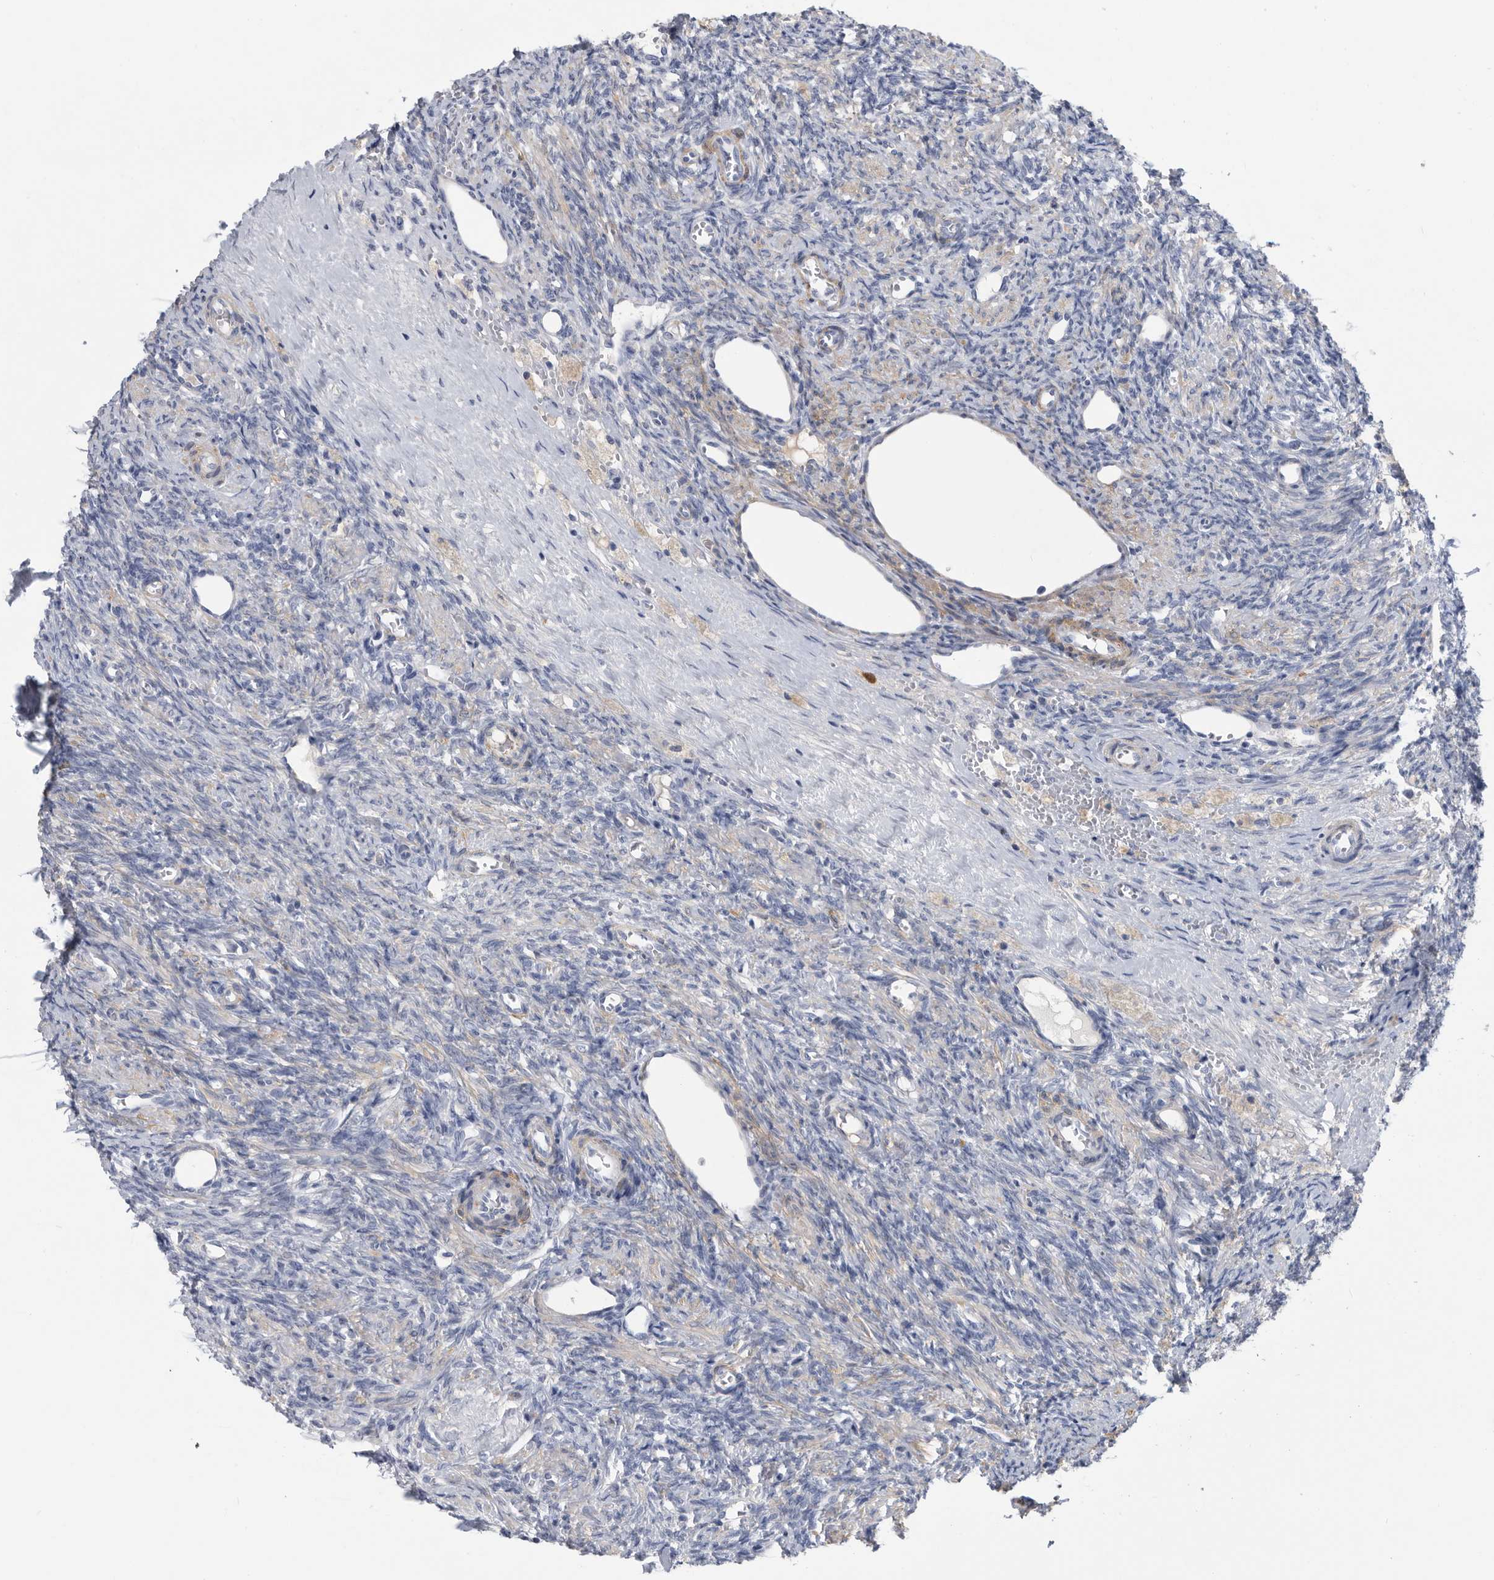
{"staining": {"intensity": "negative", "quantity": "none", "location": "none"}, "tissue": "ovary", "cell_type": "Follicle cells", "image_type": "normal", "snomed": [{"axis": "morphology", "description": "Normal tissue, NOS"}, {"axis": "topography", "description": "Ovary"}], "caption": "A photomicrograph of human ovary is negative for staining in follicle cells. The staining was performed using DAB to visualize the protein expression in brown, while the nuclei were stained in blue with hematoxylin (Magnification: 20x).", "gene": "BTBD6", "patient": {"sex": "female", "age": 41}}